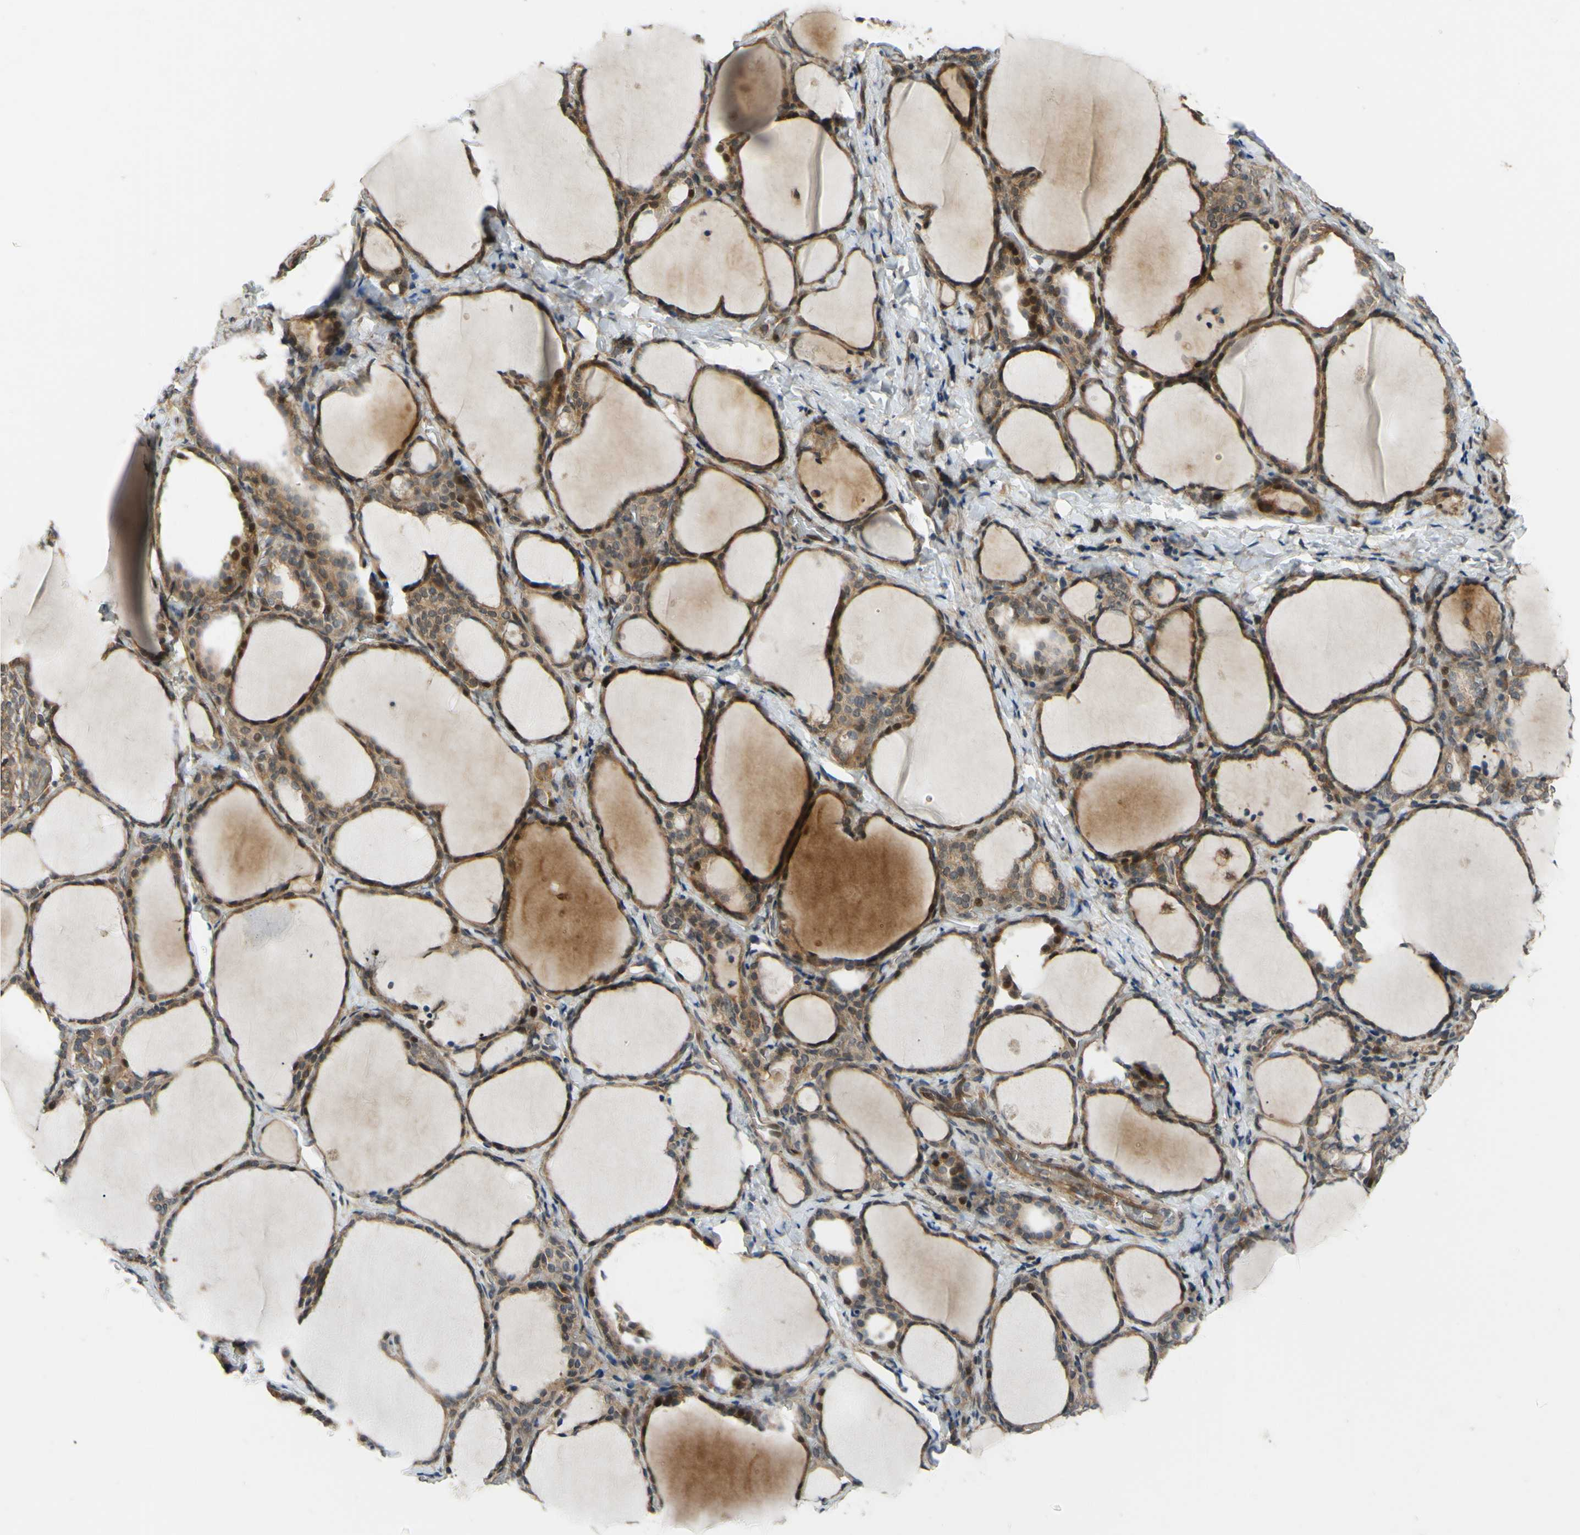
{"staining": {"intensity": "moderate", "quantity": ">75%", "location": "cytoplasmic/membranous,nuclear"}, "tissue": "thyroid gland", "cell_type": "Glandular cells", "image_type": "normal", "snomed": [{"axis": "morphology", "description": "Normal tissue, NOS"}, {"axis": "morphology", "description": "Papillary adenocarcinoma, NOS"}, {"axis": "topography", "description": "Thyroid gland"}], "caption": "Immunohistochemistry (IHC) (DAB (3,3'-diaminobenzidine)) staining of benign human thyroid gland demonstrates moderate cytoplasmic/membranous,nuclear protein positivity in approximately >75% of glandular cells. The protein is shown in brown color, while the nuclei are stained blue.", "gene": "ABCC8", "patient": {"sex": "female", "age": 30}}